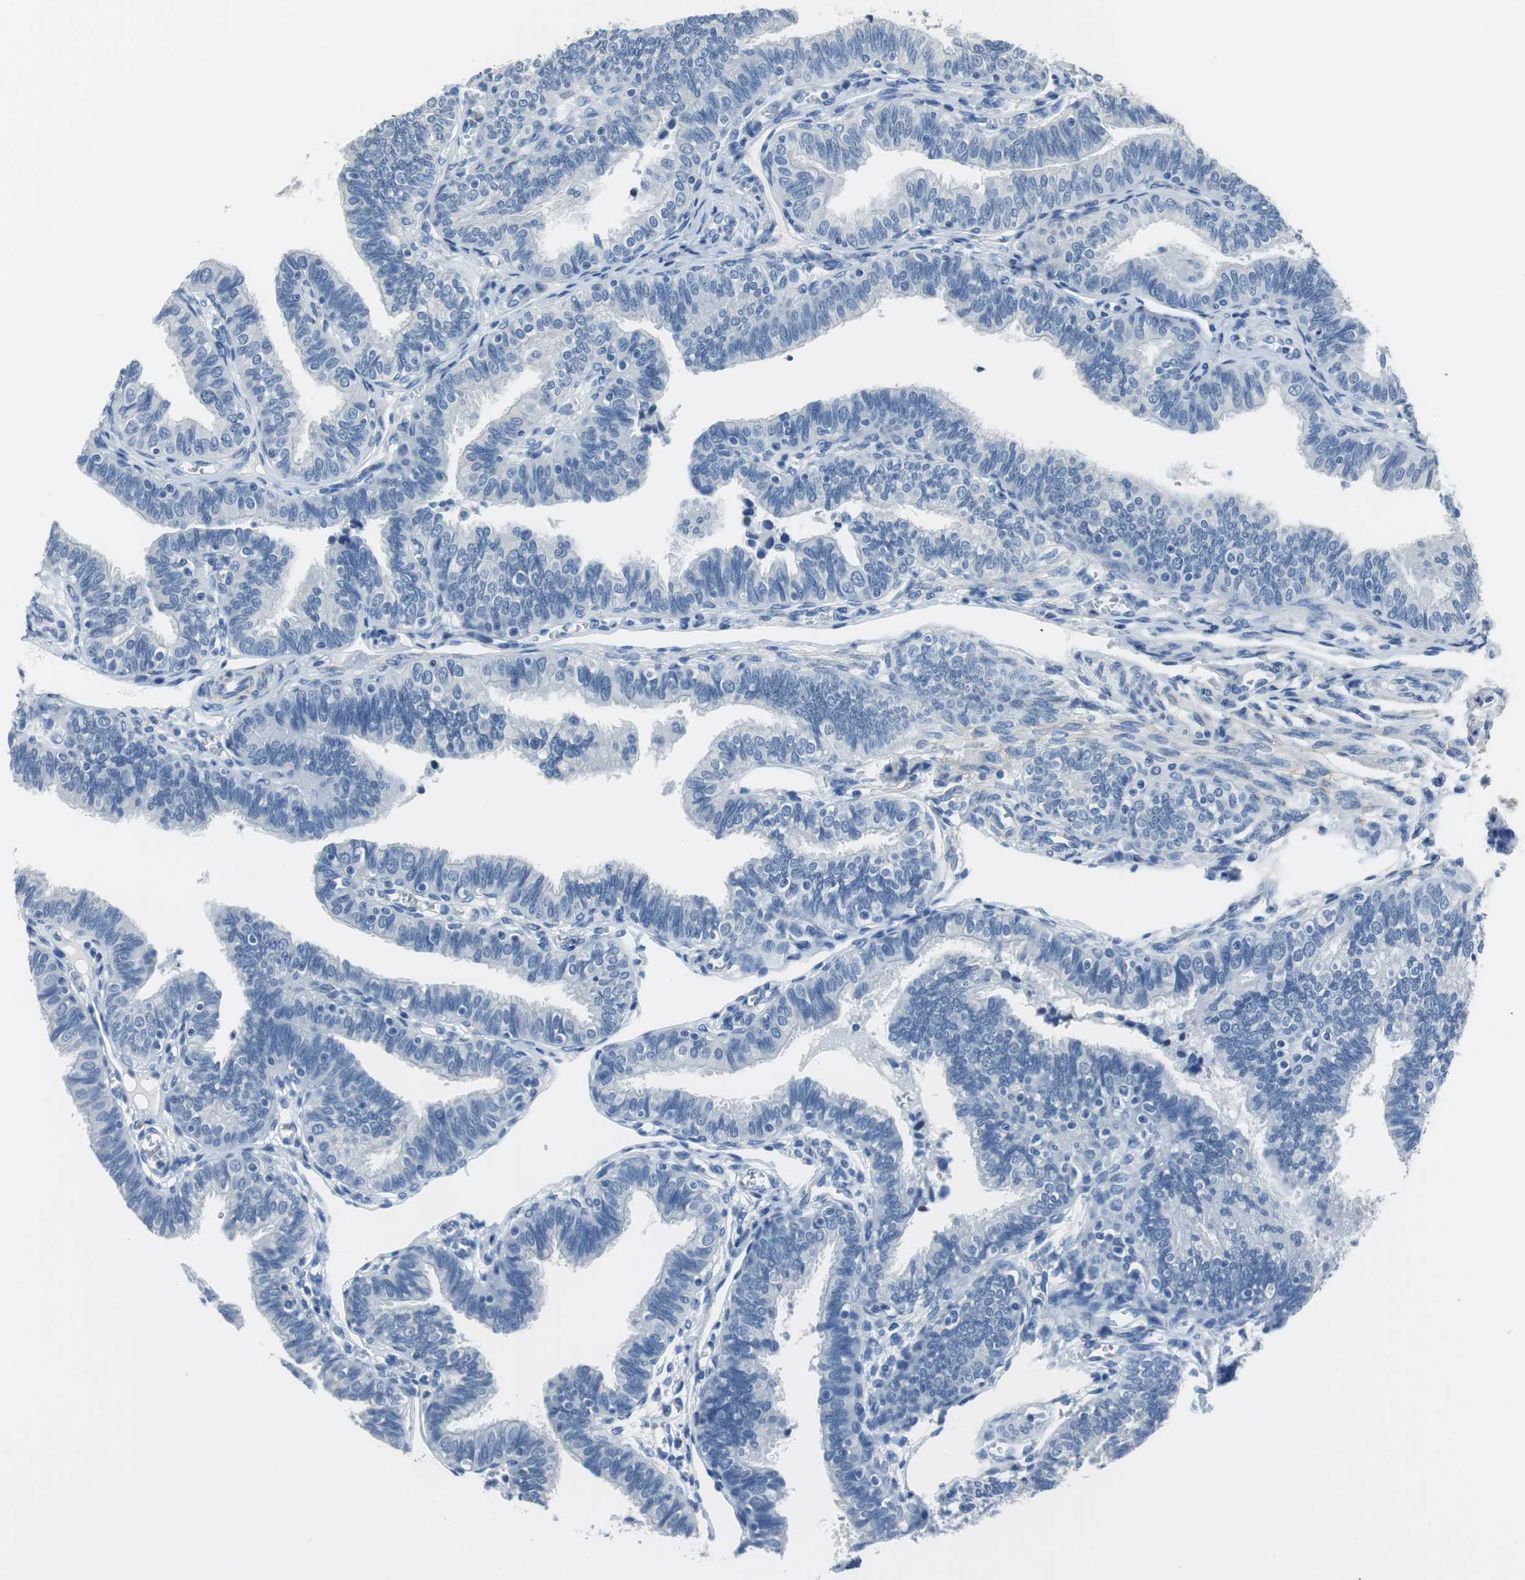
{"staining": {"intensity": "negative", "quantity": "none", "location": "none"}, "tissue": "fallopian tube", "cell_type": "Glandular cells", "image_type": "normal", "snomed": [{"axis": "morphology", "description": "Normal tissue, NOS"}, {"axis": "topography", "description": "Fallopian tube"}], "caption": "IHC photomicrograph of normal human fallopian tube stained for a protein (brown), which demonstrates no positivity in glandular cells. The staining is performed using DAB (3,3'-diaminobenzidine) brown chromogen with nuclei counter-stained in using hematoxylin.", "gene": "MUC7", "patient": {"sex": "female", "age": 46}}